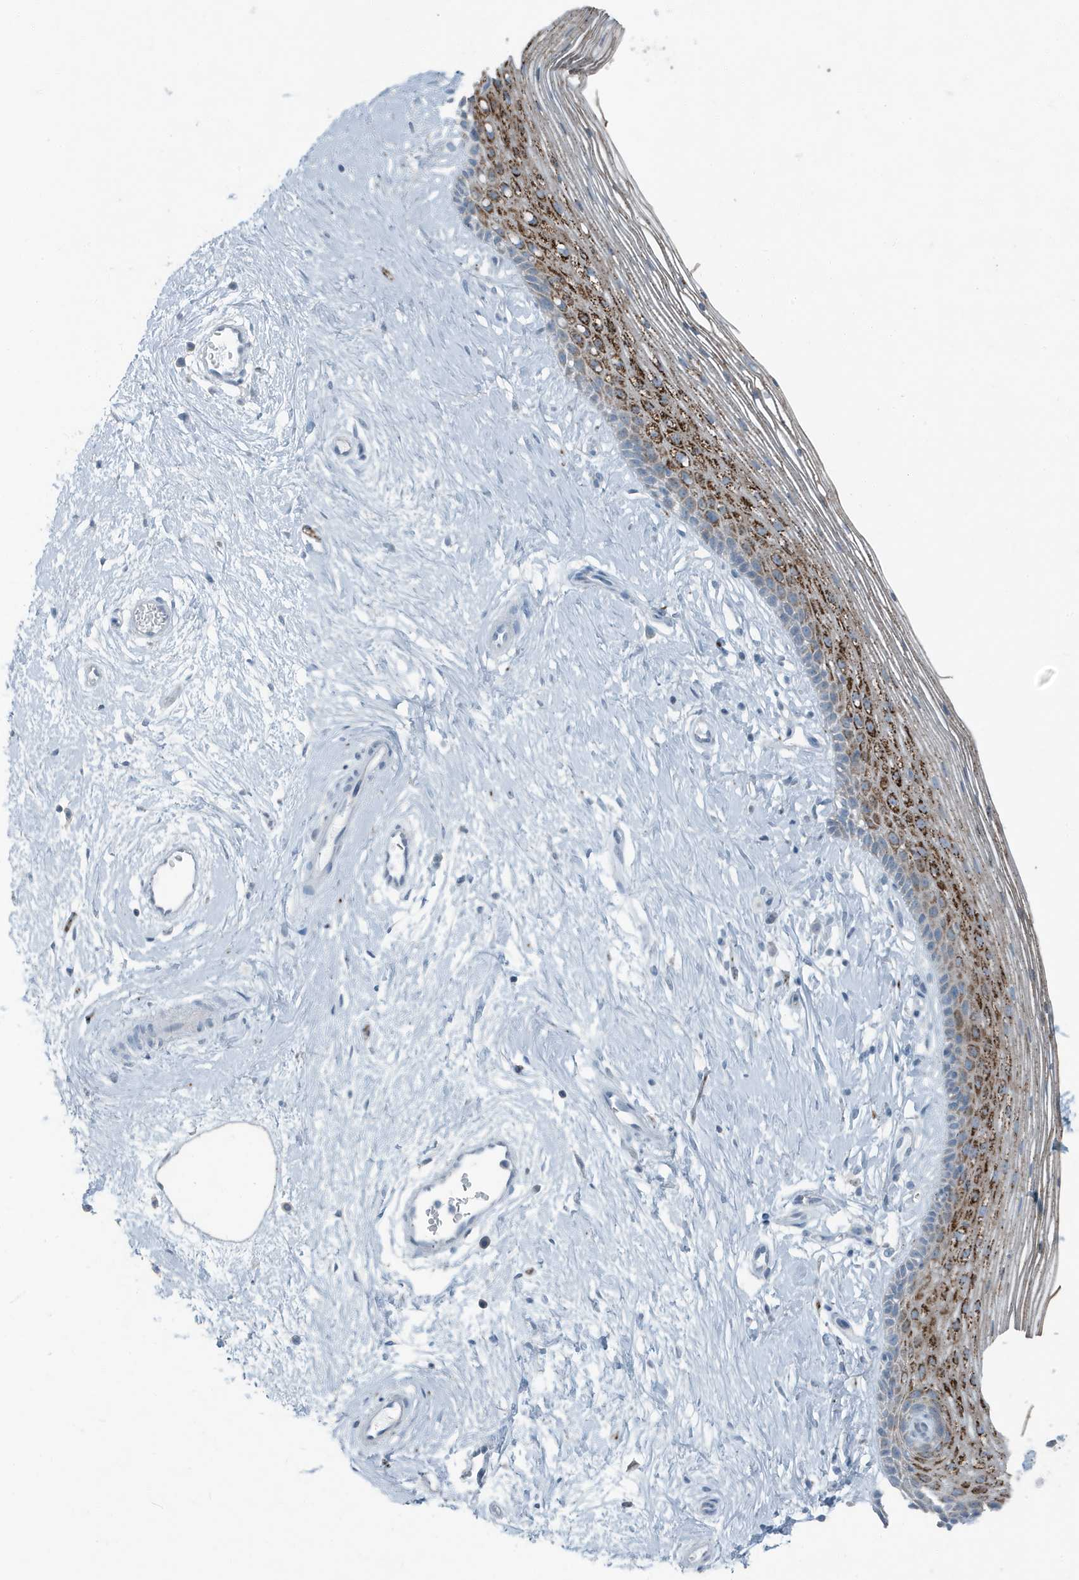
{"staining": {"intensity": "strong", "quantity": "25%-75%", "location": "cytoplasmic/membranous"}, "tissue": "vagina", "cell_type": "Squamous epithelial cells", "image_type": "normal", "snomed": [{"axis": "morphology", "description": "Normal tissue, NOS"}, {"axis": "topography", "description": "Vagina"}], "caption": "Immunohistochemical staining of unremarkable human vagina demonstrates strong cytoplasmic/membranous protein staining in about 25%-75% of squamous epithelial cells.", "gene": "FAM162A", "patient": {"sex": "female", "age": 46}}